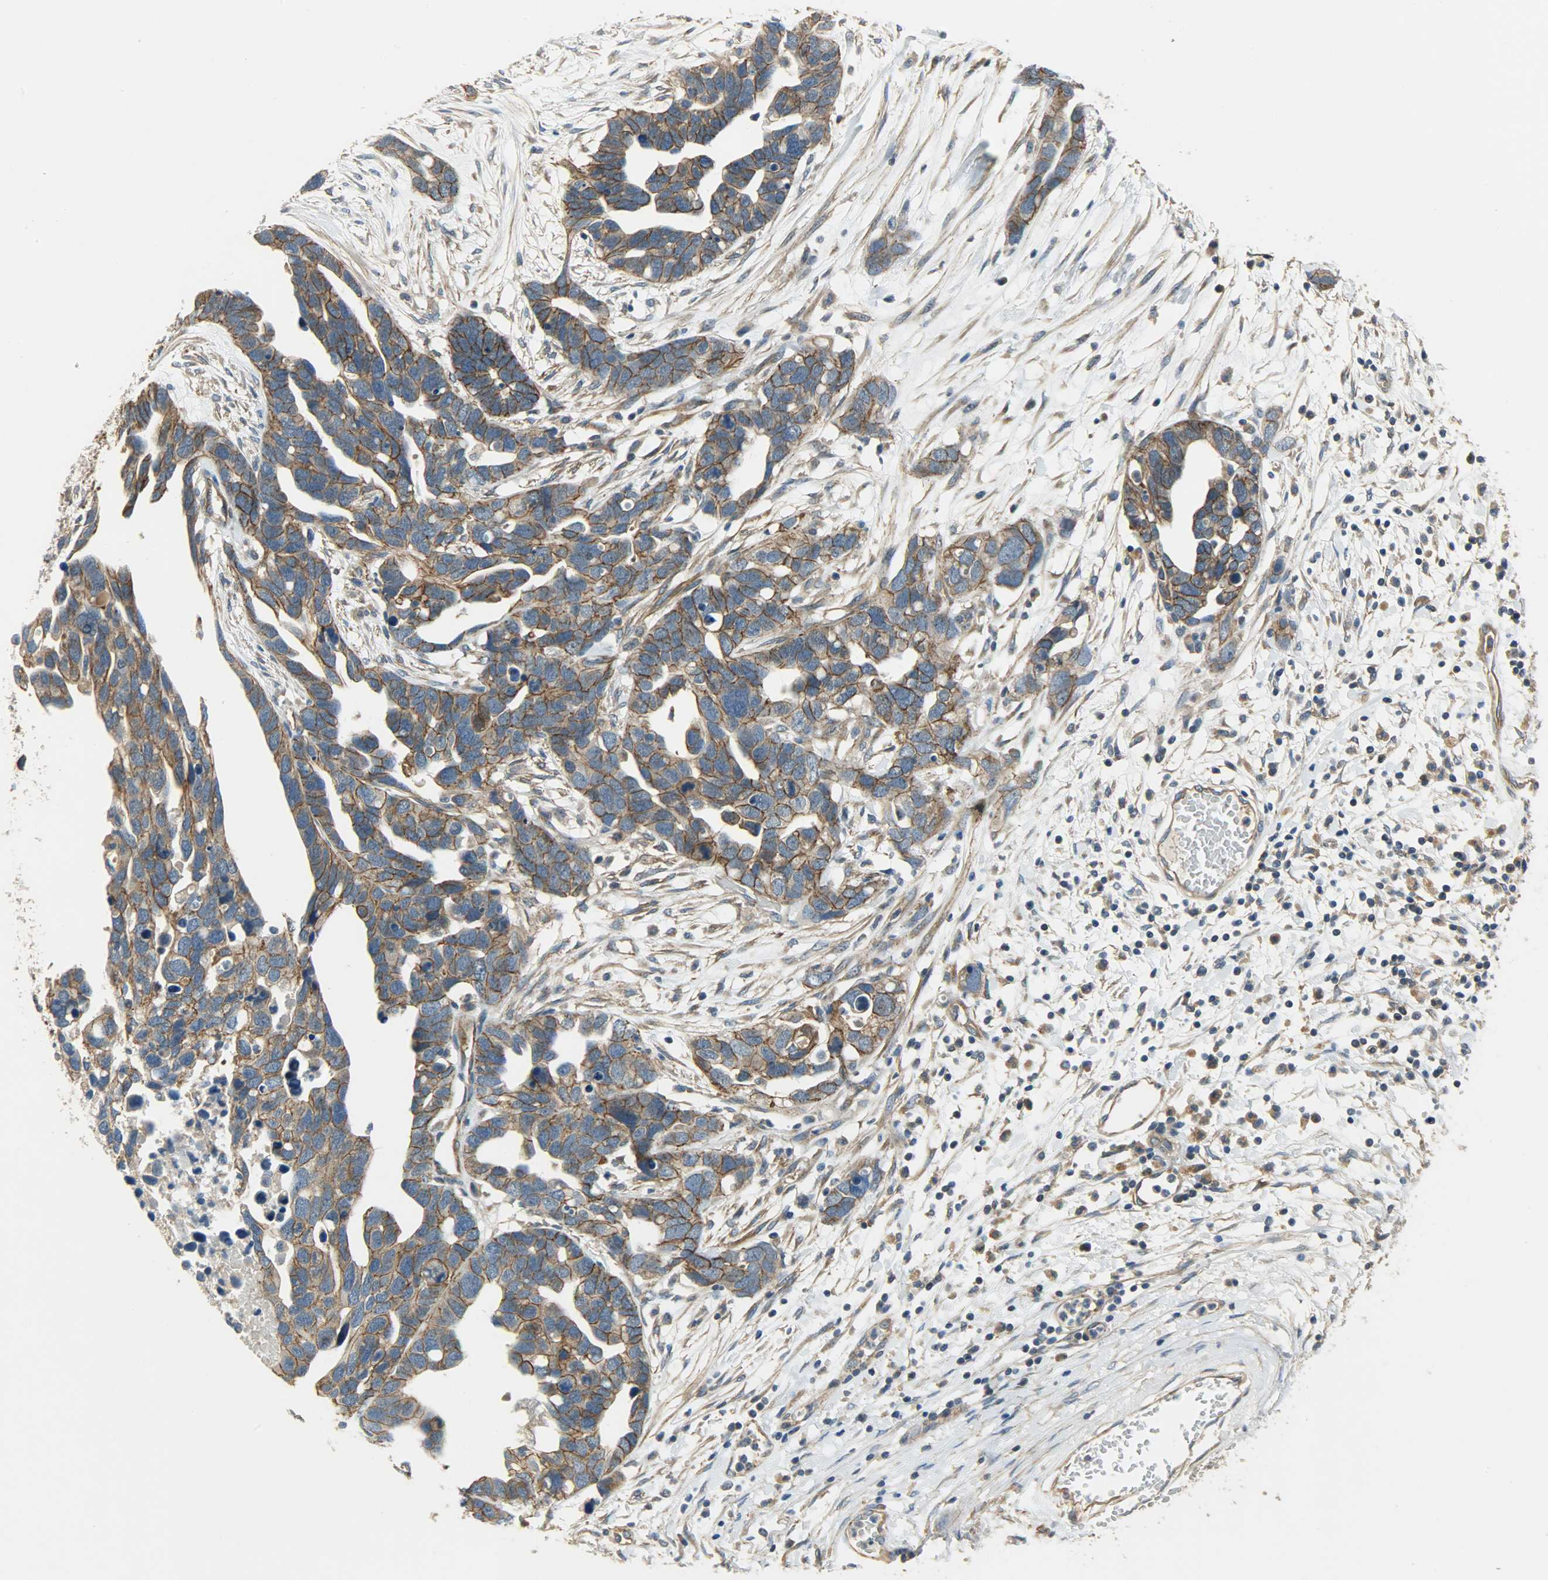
{"staining": {"intensity": "moderate", "quantity": ">75%", "location": "cytoplasmic/membranous"}, "tissue": "ovarian cancer", "cell_type": "Tumor cells", "image_type": "cancer", "snomed": [{"axis": "morphology", "description": "Cystadenocarcinoma, serous, NOS"}, {"axis": "topography", "description": "Ovary"}], "caption": "Ovarian serous cystadenocarcinoma stained for a protein (brown) shows moderate cytoplasmic/membranous positive staining in about >75% of tumor cells.", "gene": "KIAA1217", "patient": {"sex": "female", "age": 54}}